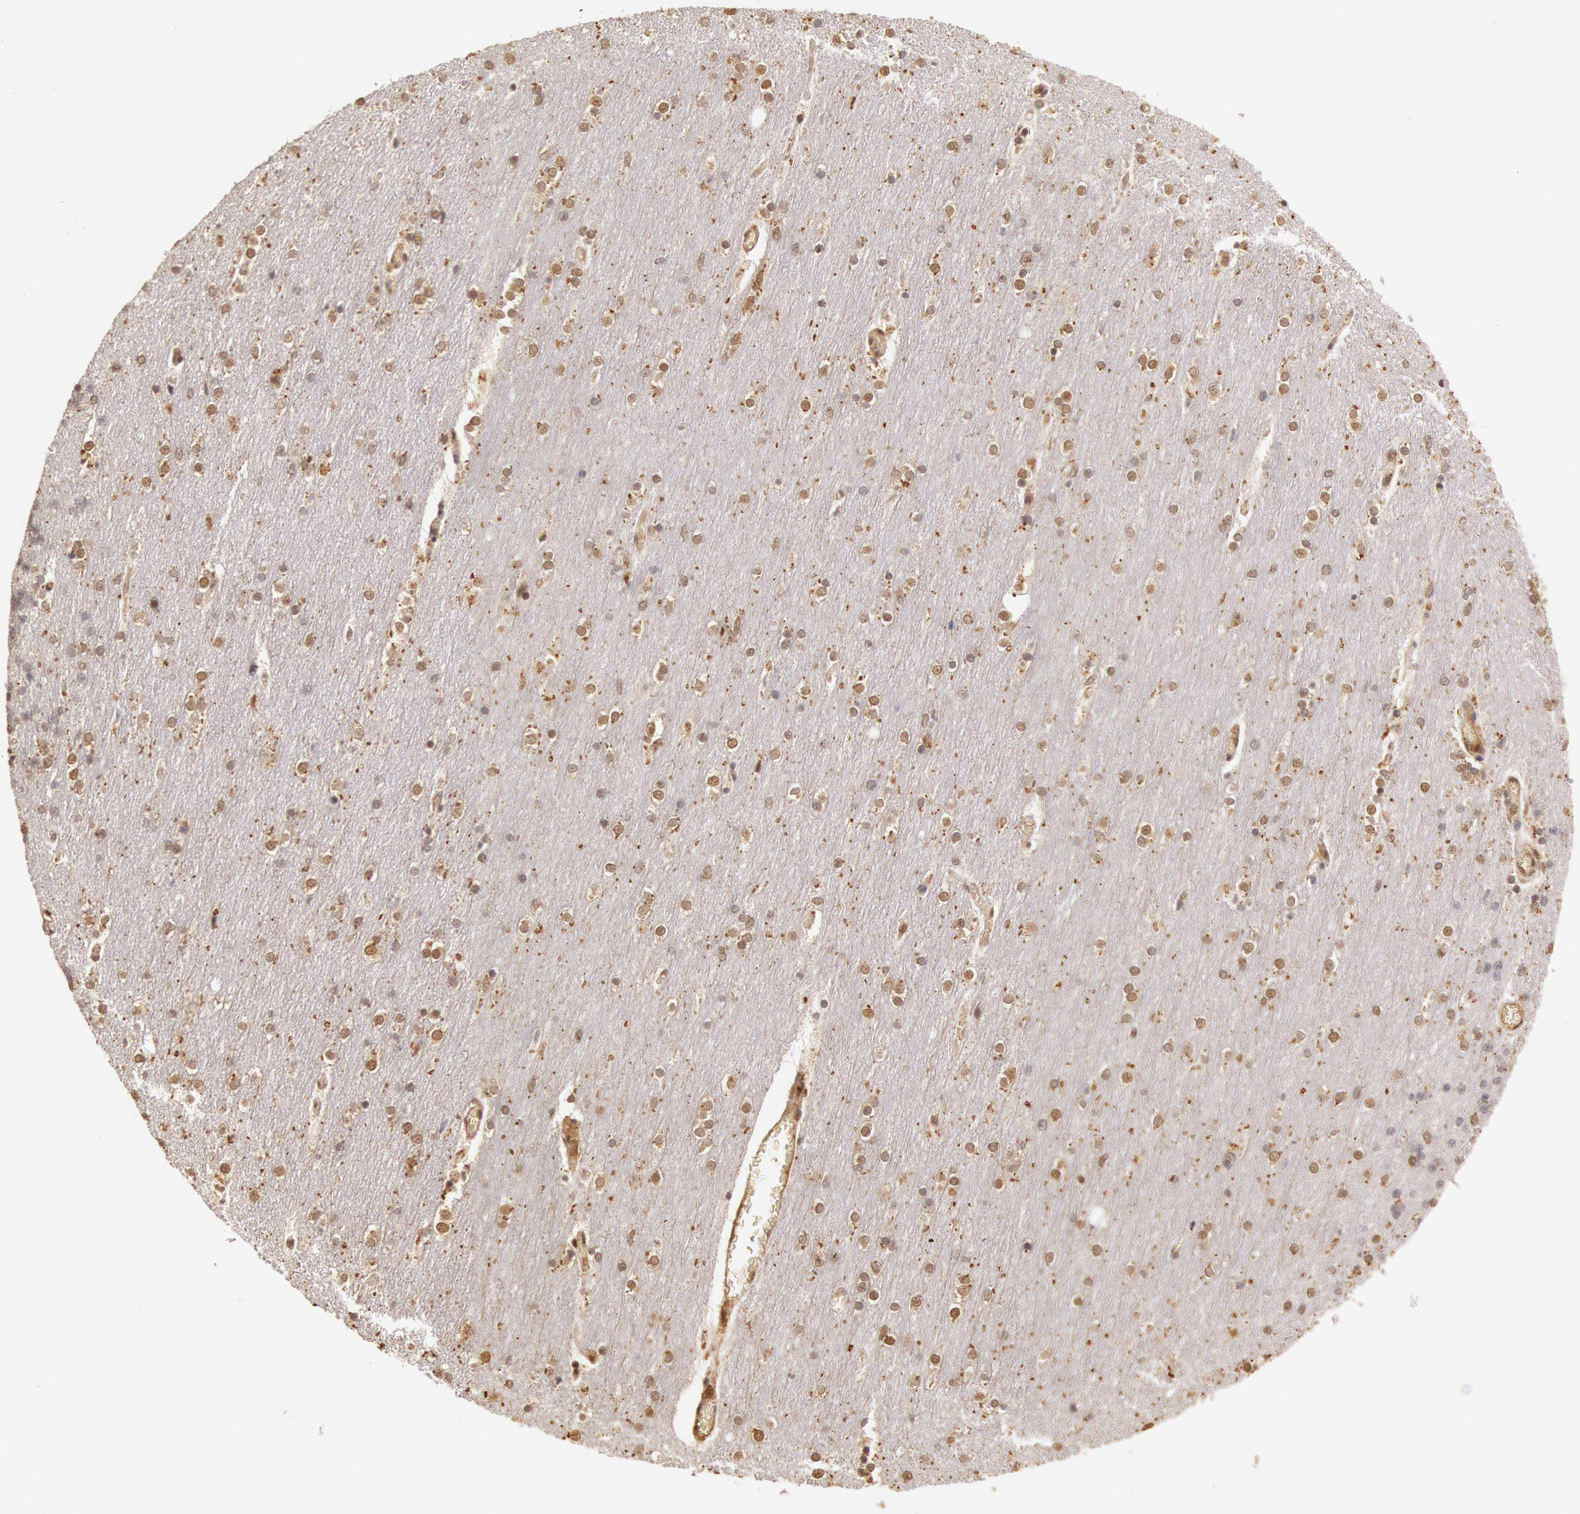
{"staining": {"intensity": "weak", "quantity": ">75%", "location": "nuclear"}, "tissue": "cerebellum", "cell_type": "Cells in granular layer", "image_type": "normal", "snomed": [{"axis": "morphology", "description": "Normal tissue, NOS"}, {"axis": "topography", "description": "Cerebellum"}], "caption": "Cells in granular layer show weak nuclear expression in about >75% of cells in unremarkable cerebellum.", "gene": "LIG4", "patient": {"sex": "female", "age": 54}}